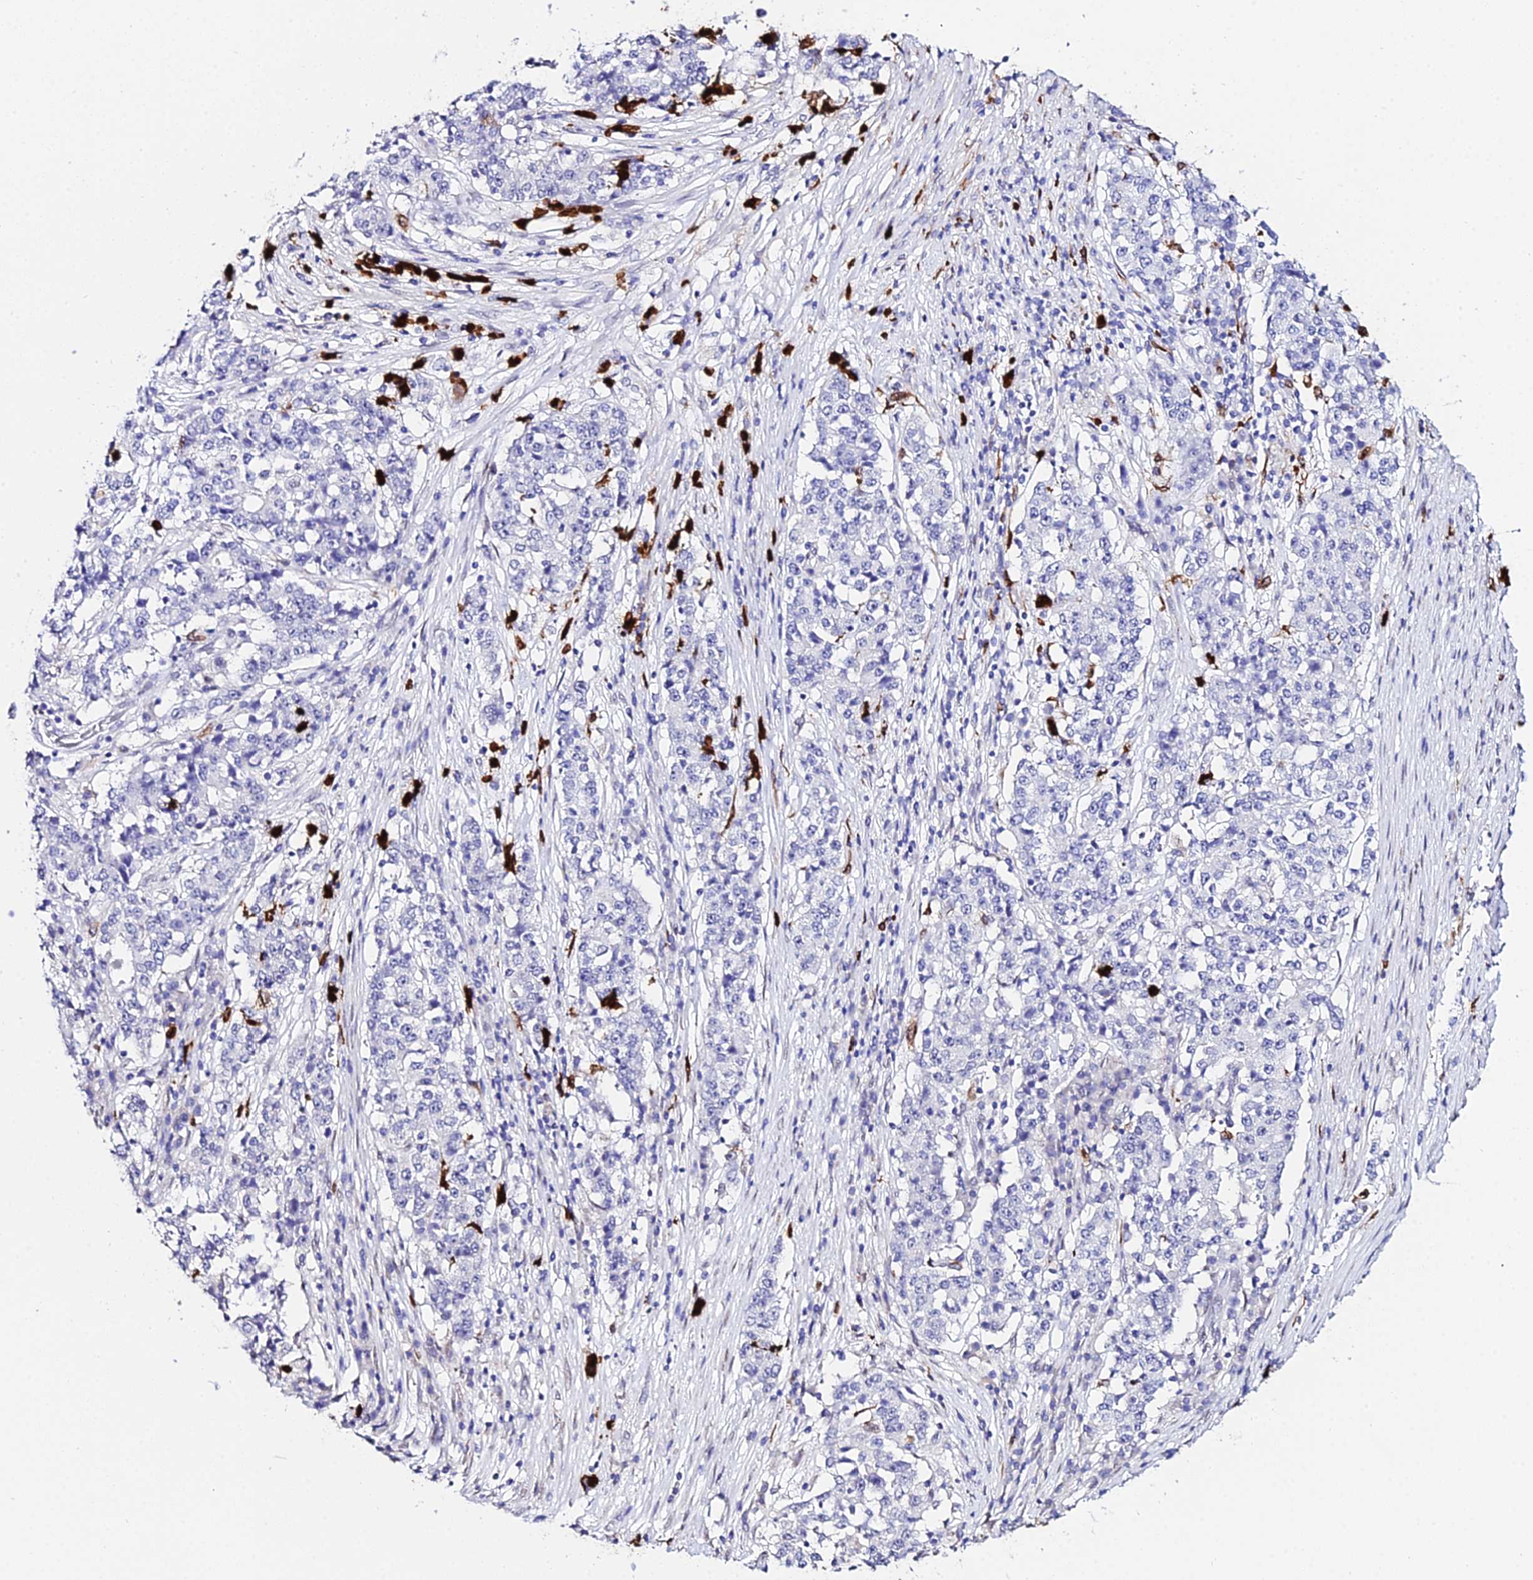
{"staining": {"intensity": "negative", "quantity": "none", "location": "none"}, "tissue": "stomach cancer", "cell_type": "Tumor cells", "image_type": "cancer", "snomed": [{"axis": "morphology", "description": "Adenocarcinoma, NOS"}, {"axis": "topography", "description": "Stomach"}], "caption": "This is a image of IHC staining of stomach cancer (adenocarcinoma), which shows no expression in tumor cells.", "gene": "MCM10", "patient": {"sex": "male", "age": 59}}